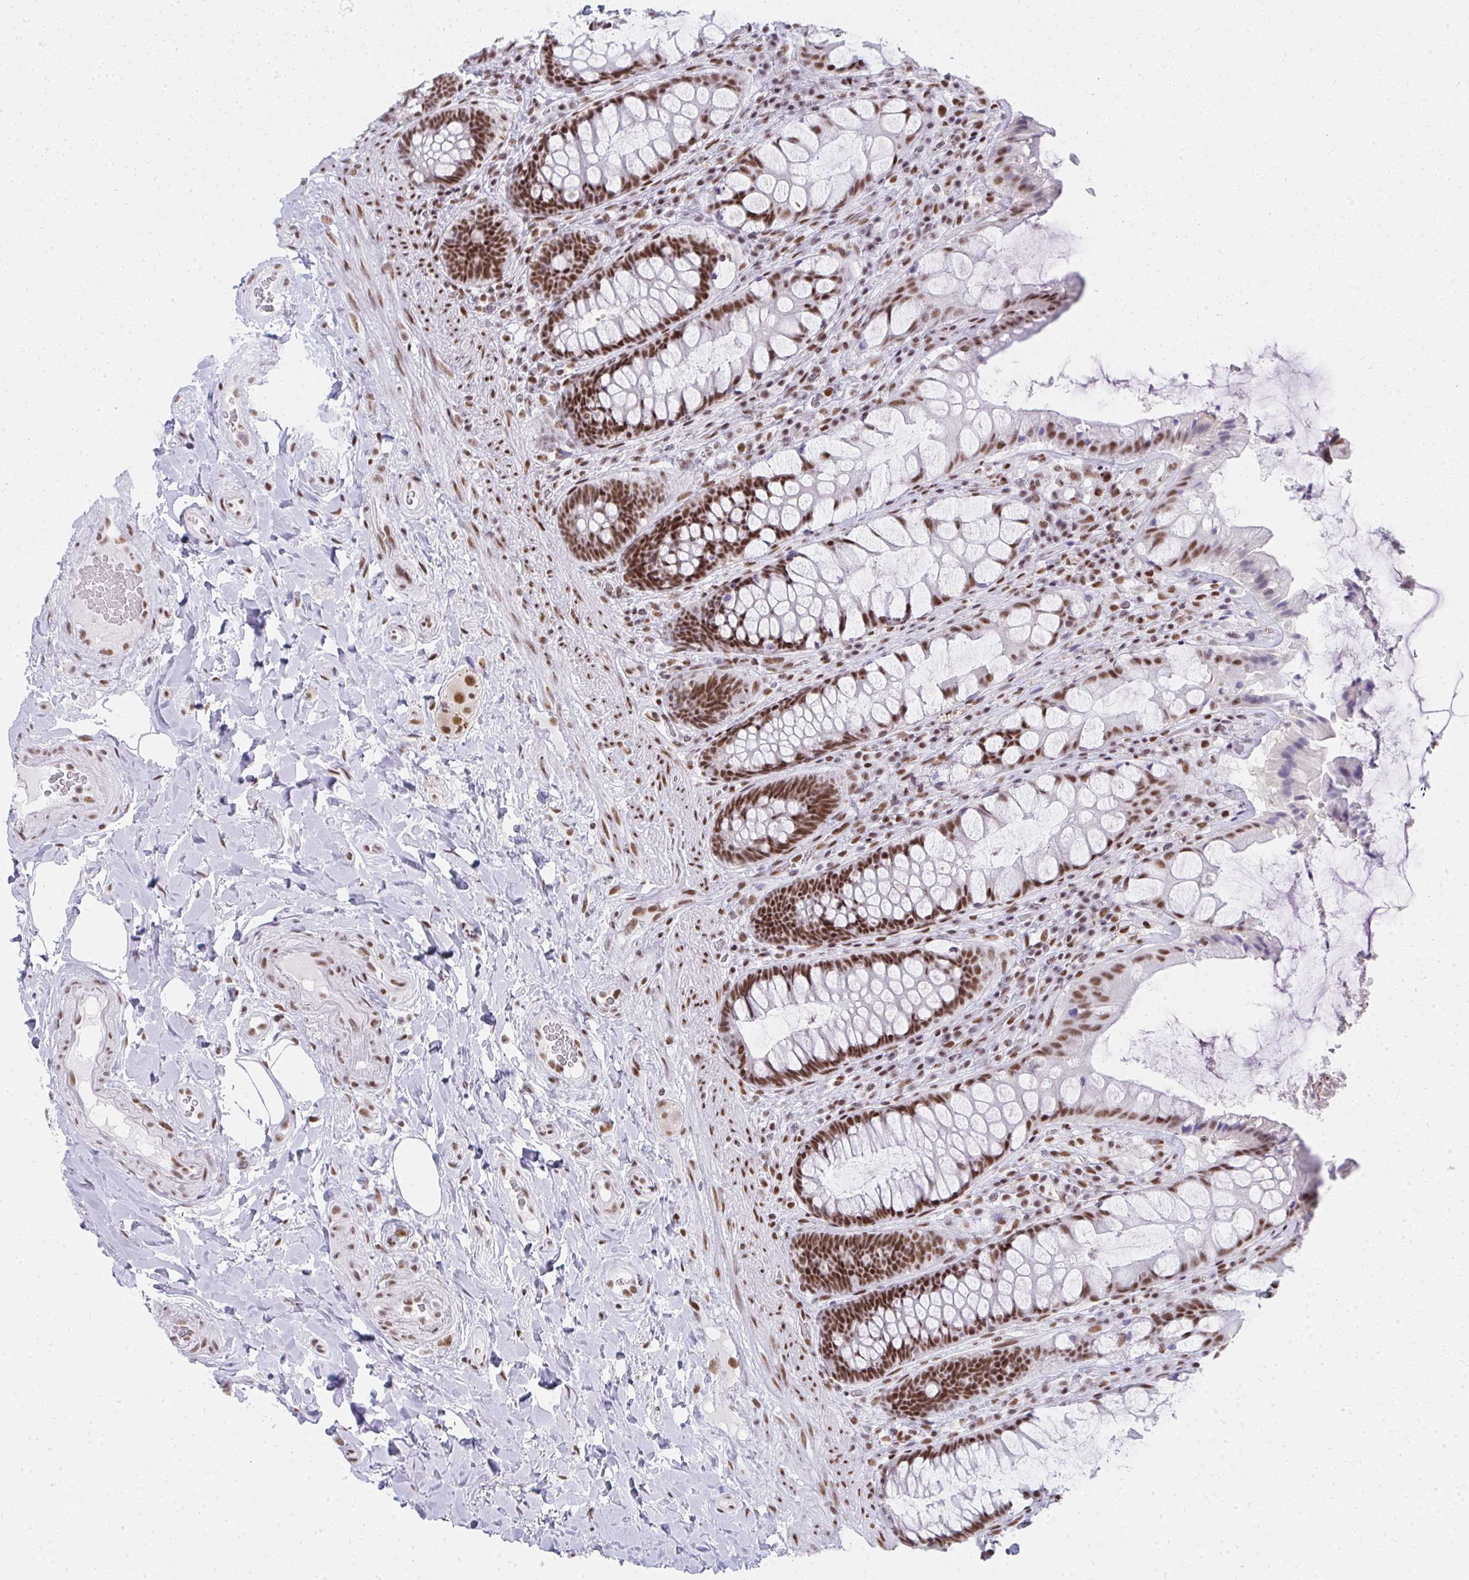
{"staining": {"intensity": "strong", "quantity": ">75%", "location": "nuclear"}, "tissue": "rectum", "cell_type": "Glandular cells", "image_type": "normal", "snomed": [{"axis": "morphology", "description": "Normal tissue, NOS"}, {"axis": "topography", "description": "Rectum"}], "caption": "High-power microscopy captured an IHC micrograph of unremarkable rectum, revealing strong nuclear positivity in about >75% of glandular cells.", "gene": "CREBBP", "patient": {"sex": "female", "age": 58}}